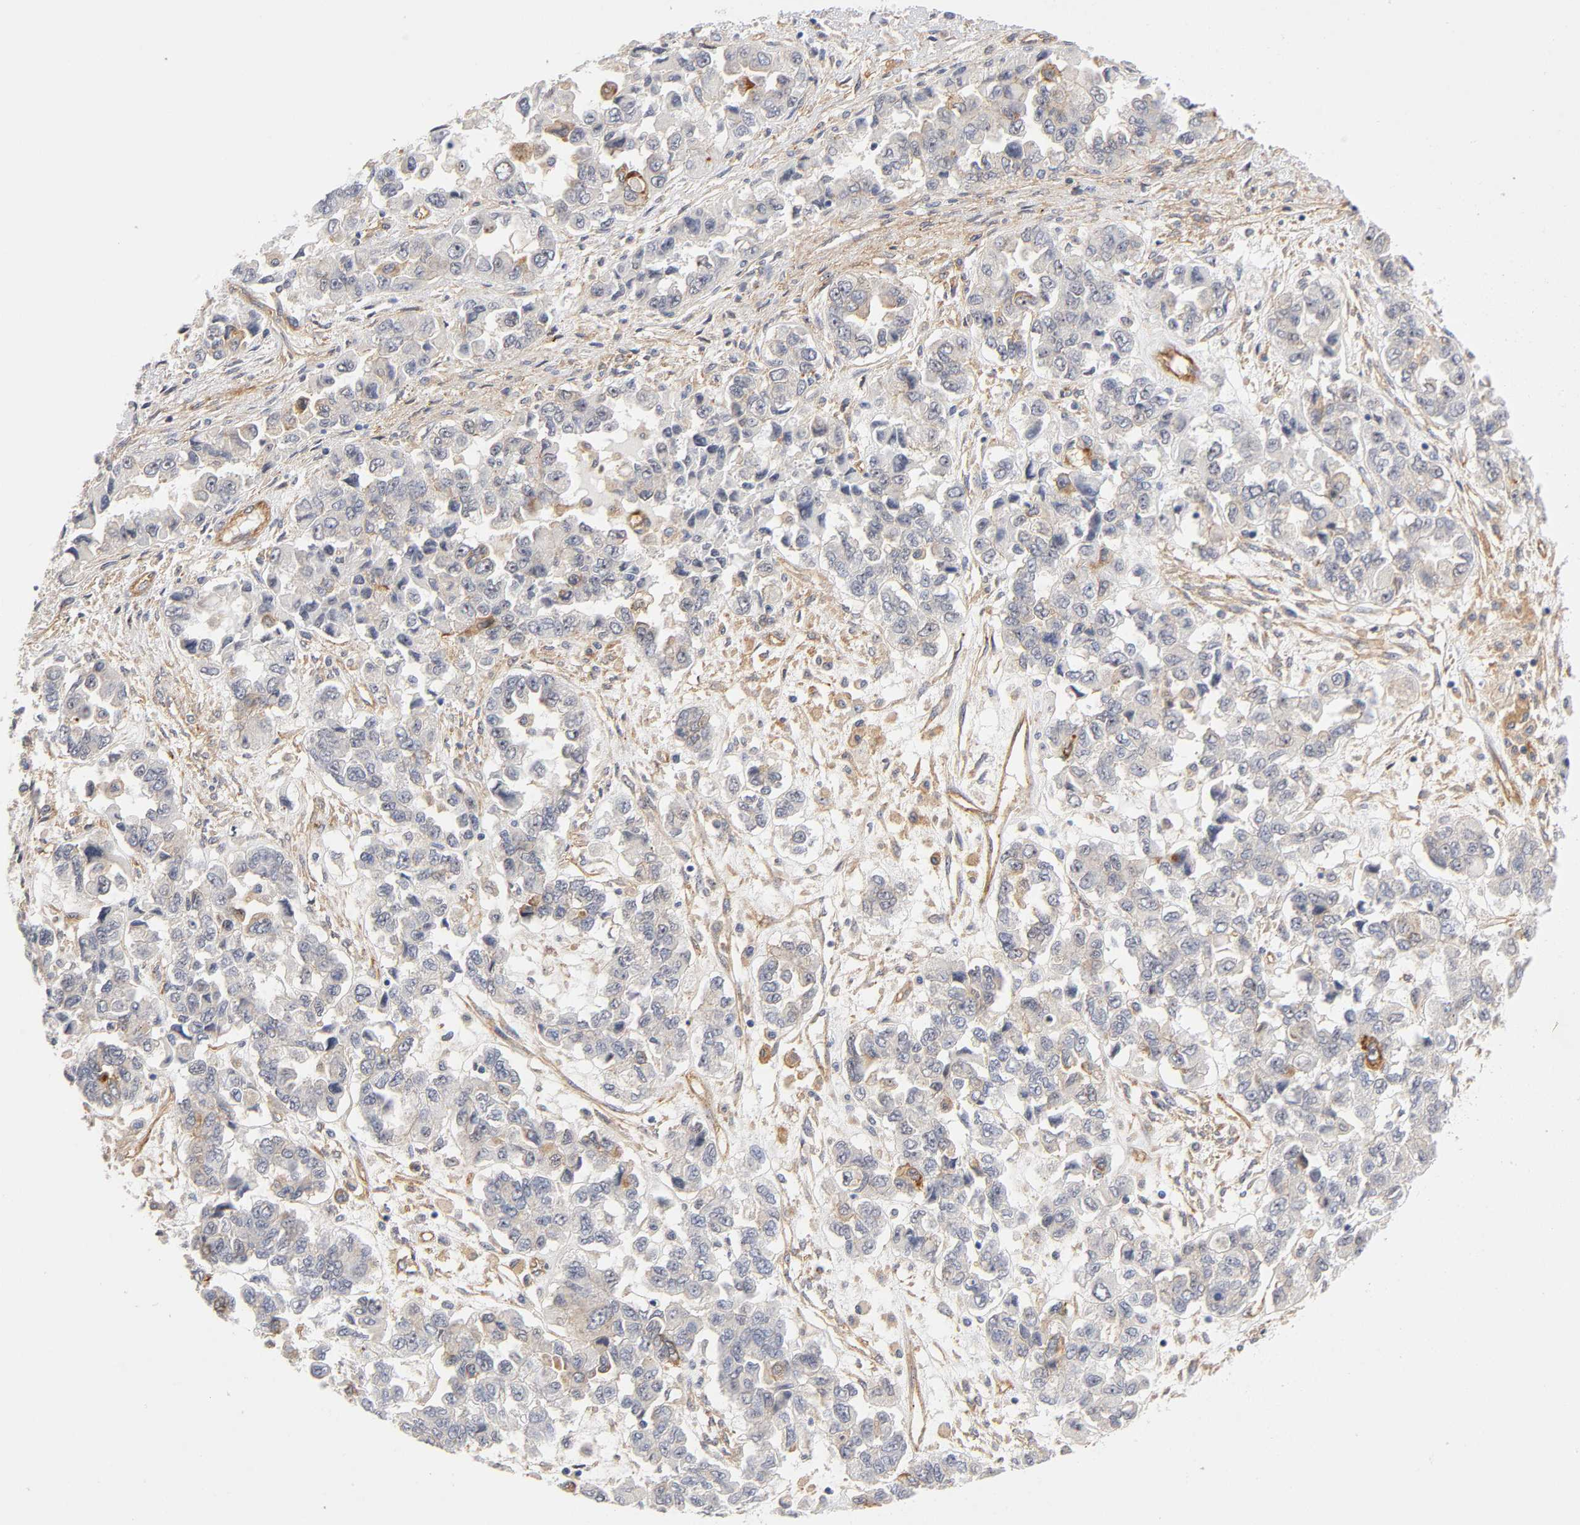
{"staining": {"intensity": "weak", "quantity": ">75%", "location": "cytoplasmic/membranous"}, "tissue": "ovarian cancer", "cell_type": "Tumor cells", "image_type": "cancer", "snomed": [{"axis": "morphology", "description": "Cystadenocarcinoma, serous, NOS"}, {"axis": "topography", "description": "Ovary"}], "caption": "An image of ovarian cancer (serous cystadenocarcinoma) stained for a protein exhibits weak cytoplasmic/membranous brown staining in tumor cells.", "gene": "PLD1", "patient": {"sex": "female", "age": 84}}